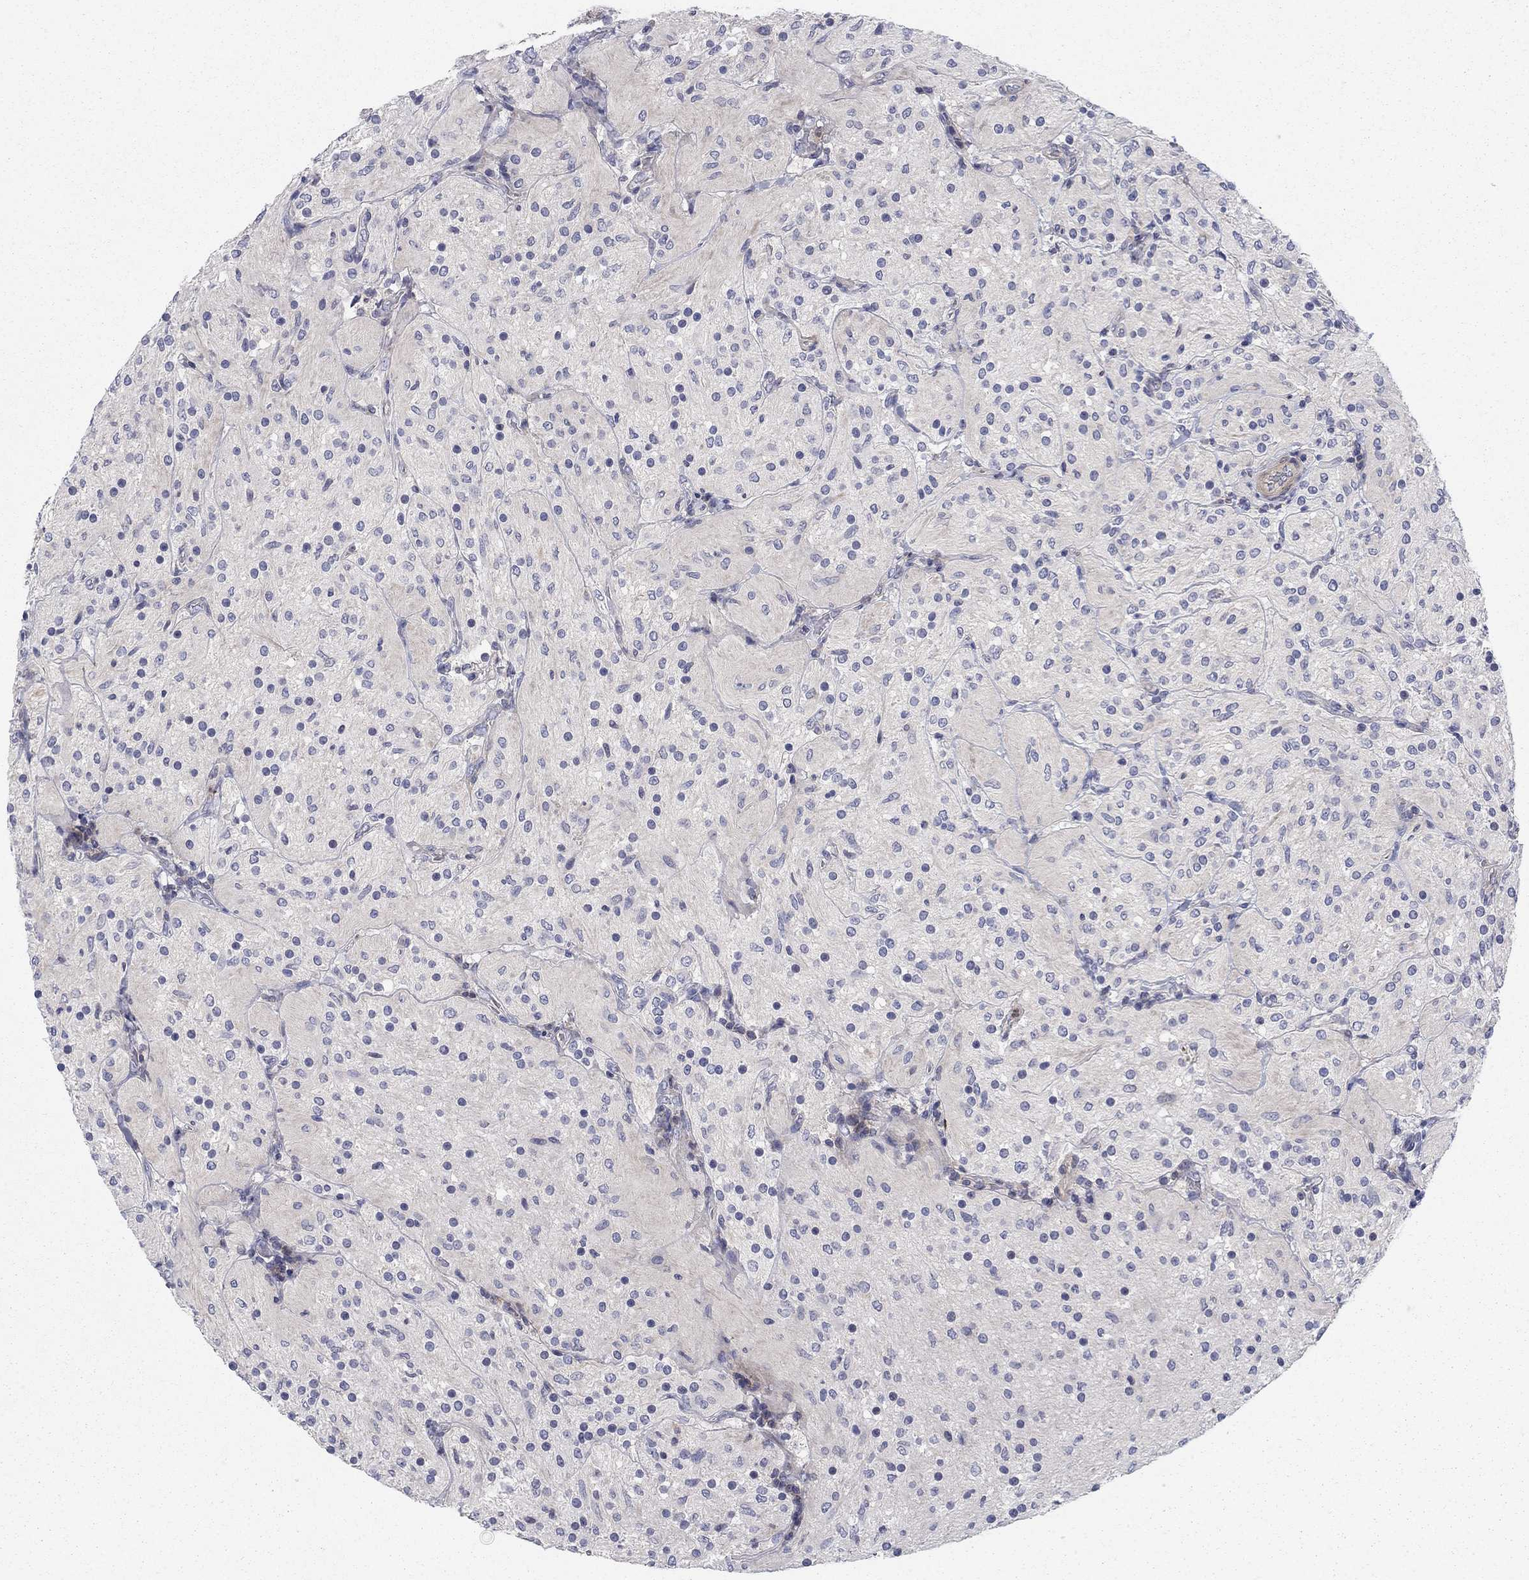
{"staining": {"intensity": "negative", "quantity": "none", "location": "none"}, "tissue": "glioma", "cell_type": "Tumor cells", "image_type": "cancer", "snomed": [{"axis": "morphology", "description": "Glioma, malignant, Low grade"}, {"axis": "topography", "description": "Brain"}], "caption": "Immunohistochemical staining of malignant low-grade glioma demonstrates no significant staining in tumor cells.", "gene": "KIF15", "patient": {"sex": "male", "age": 3}}